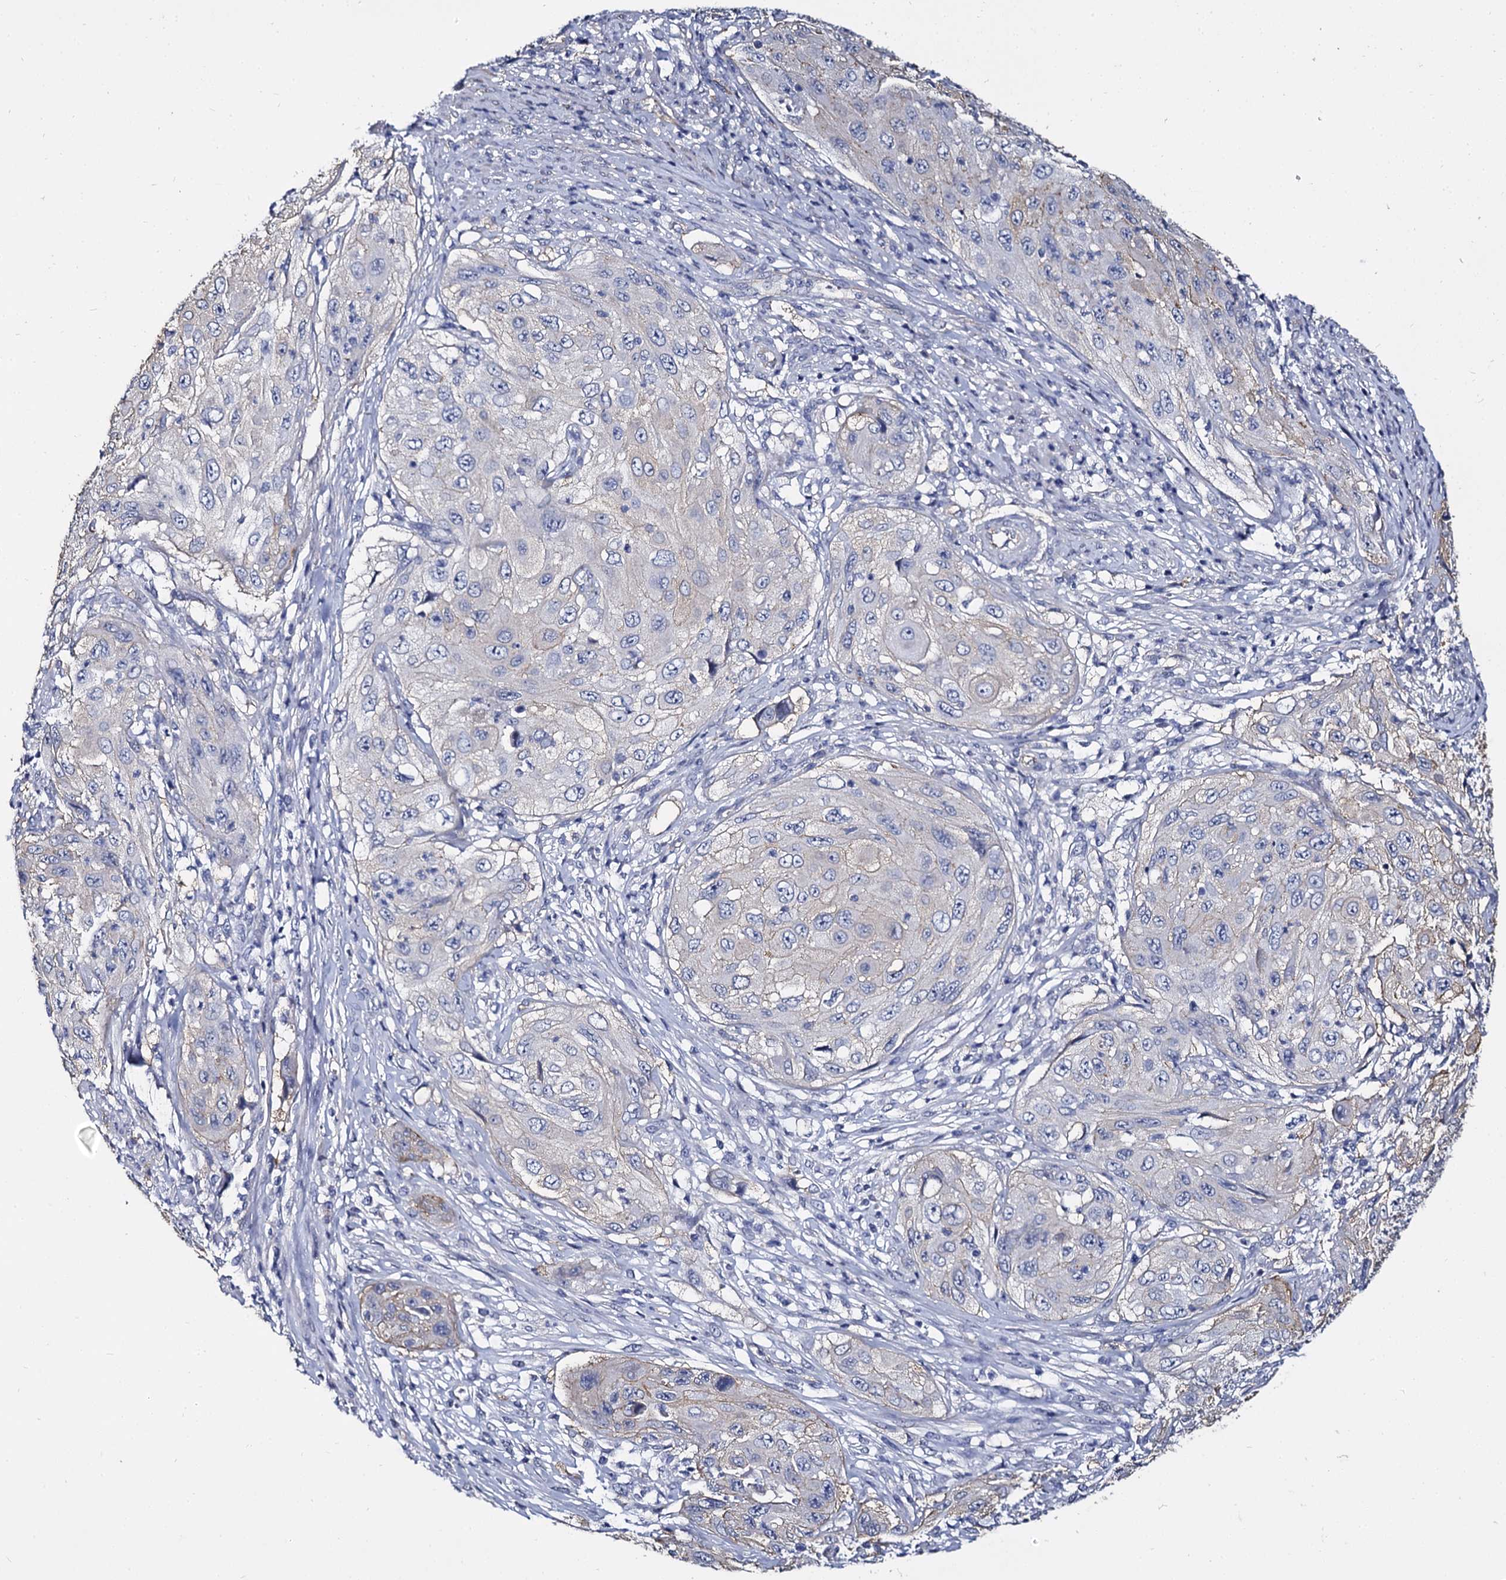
{"staining": {"intensity": "negative", "quantity": "none", "location": "none"}, "tissue": "cervical cancer", "cell_type": "Tumor cells", "image_type": "cancer", "snomed": [{"axis": "morphology", "description": "Squamous cell carcinoma, NOS"}, {"axis": "topography", "description": "Cervix"}], "caption": "The immunohistochemistry (IHC) photomicrograph has no significant staining in tumor cells of cervical cancer tissue. (DAB (3,3'-diaminobenzidine) immunohistochemistry (IHC) with hematoxylin counter stain).", "gene": "CBFB", "patient": {"sex": "female", "age": 42}}